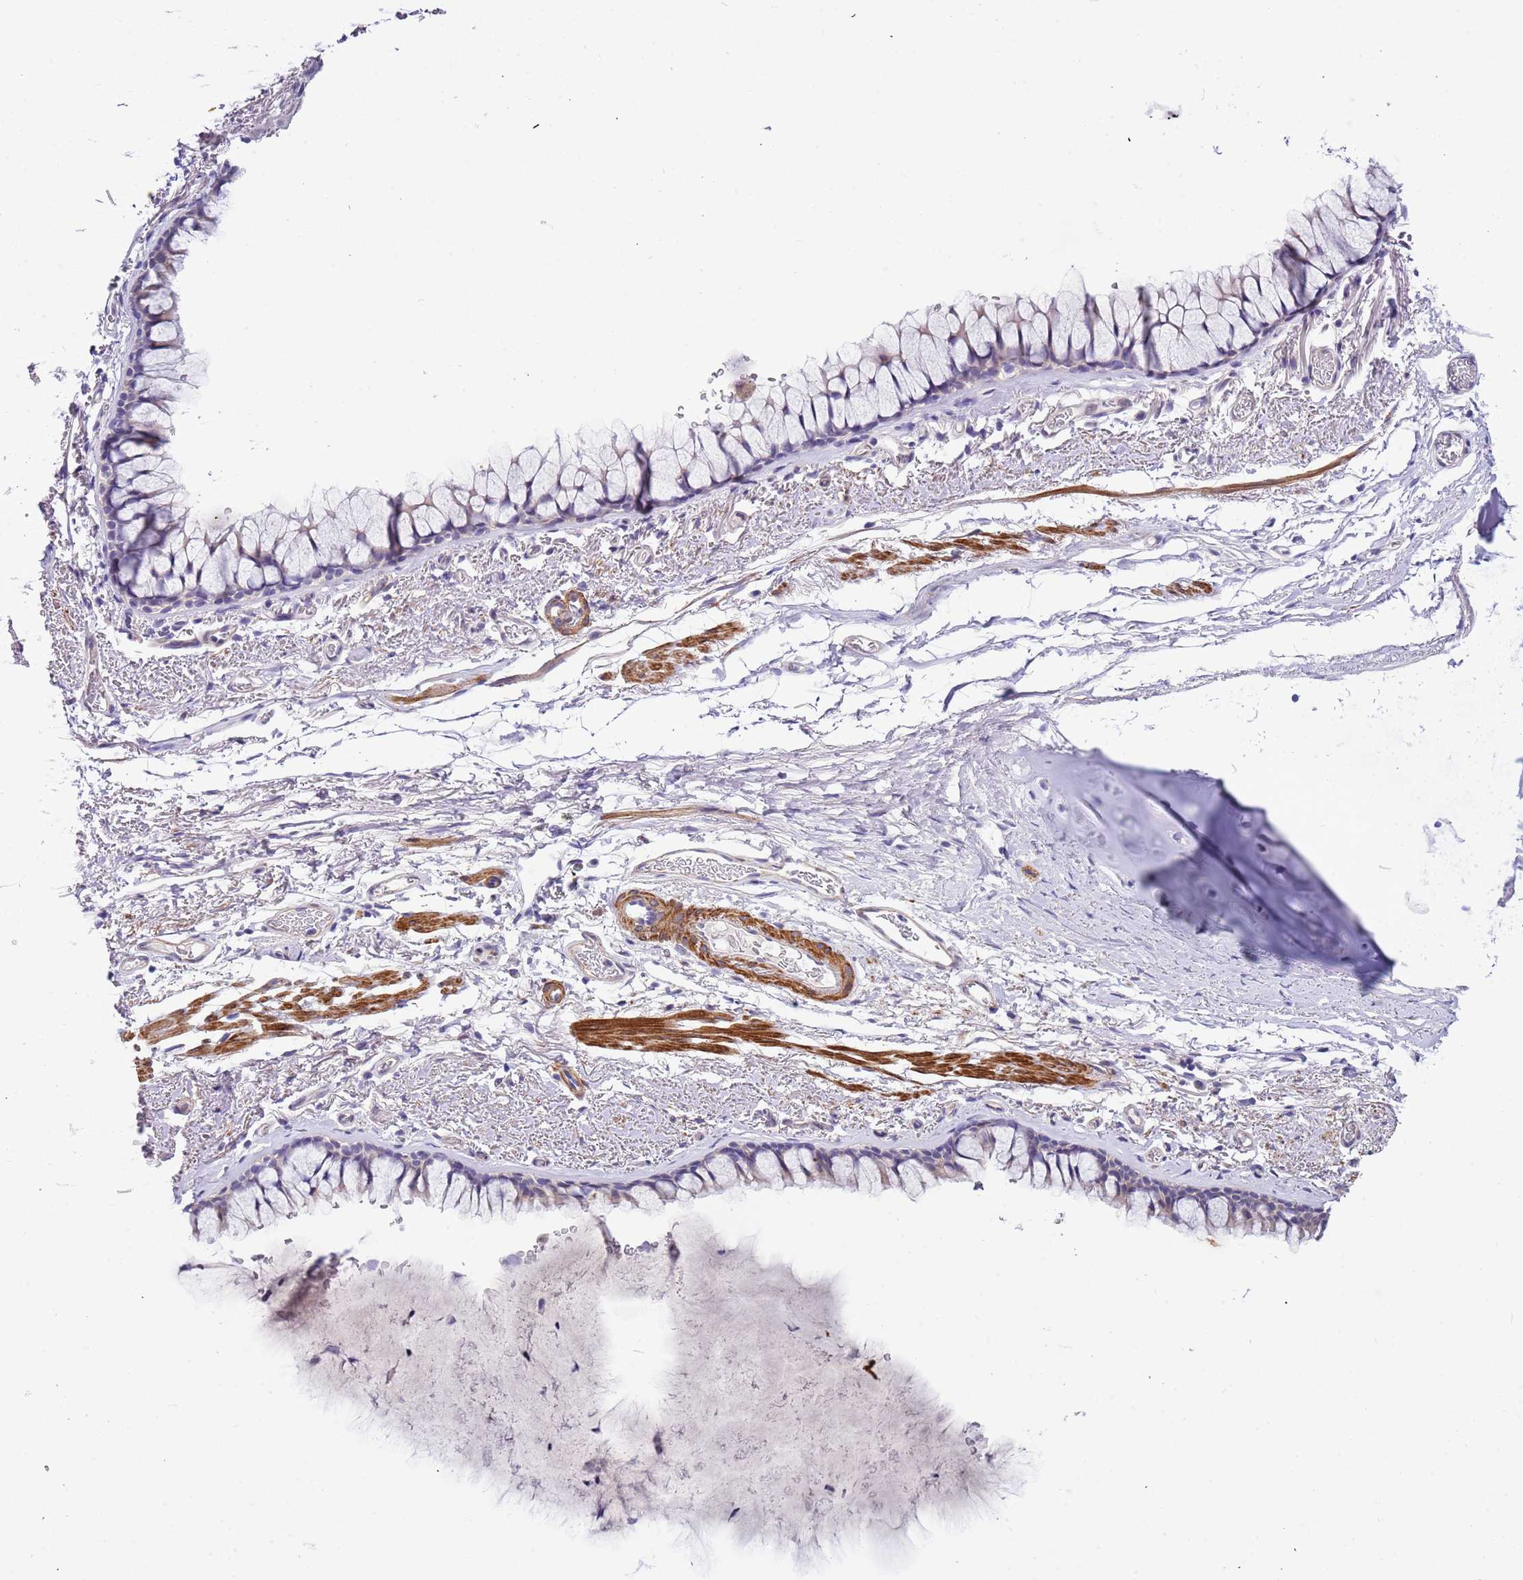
{"staining": {"intensity": "negative", "quantity": "none", "location": "none"}, "tissue": "bronchus", "cell_type": "Respiratory epithelial cells", "image_type": "normal", "snomed": [{"axis": "morphology", "description": "Normal tissue, NOS"}, {"axis": "topography", "description": "Bronchus"}], "caption": "Bronchus was stained to show a protein in brown. There is no significant staining in respiratory epithelial cells. (DAB (3,3'-diaminobenzidine) immunohistochemistry (IHC) with hematoxylin counter stain).", "gene": "PLEKHH1", "patient": {"sex": "male", "age": 65}}